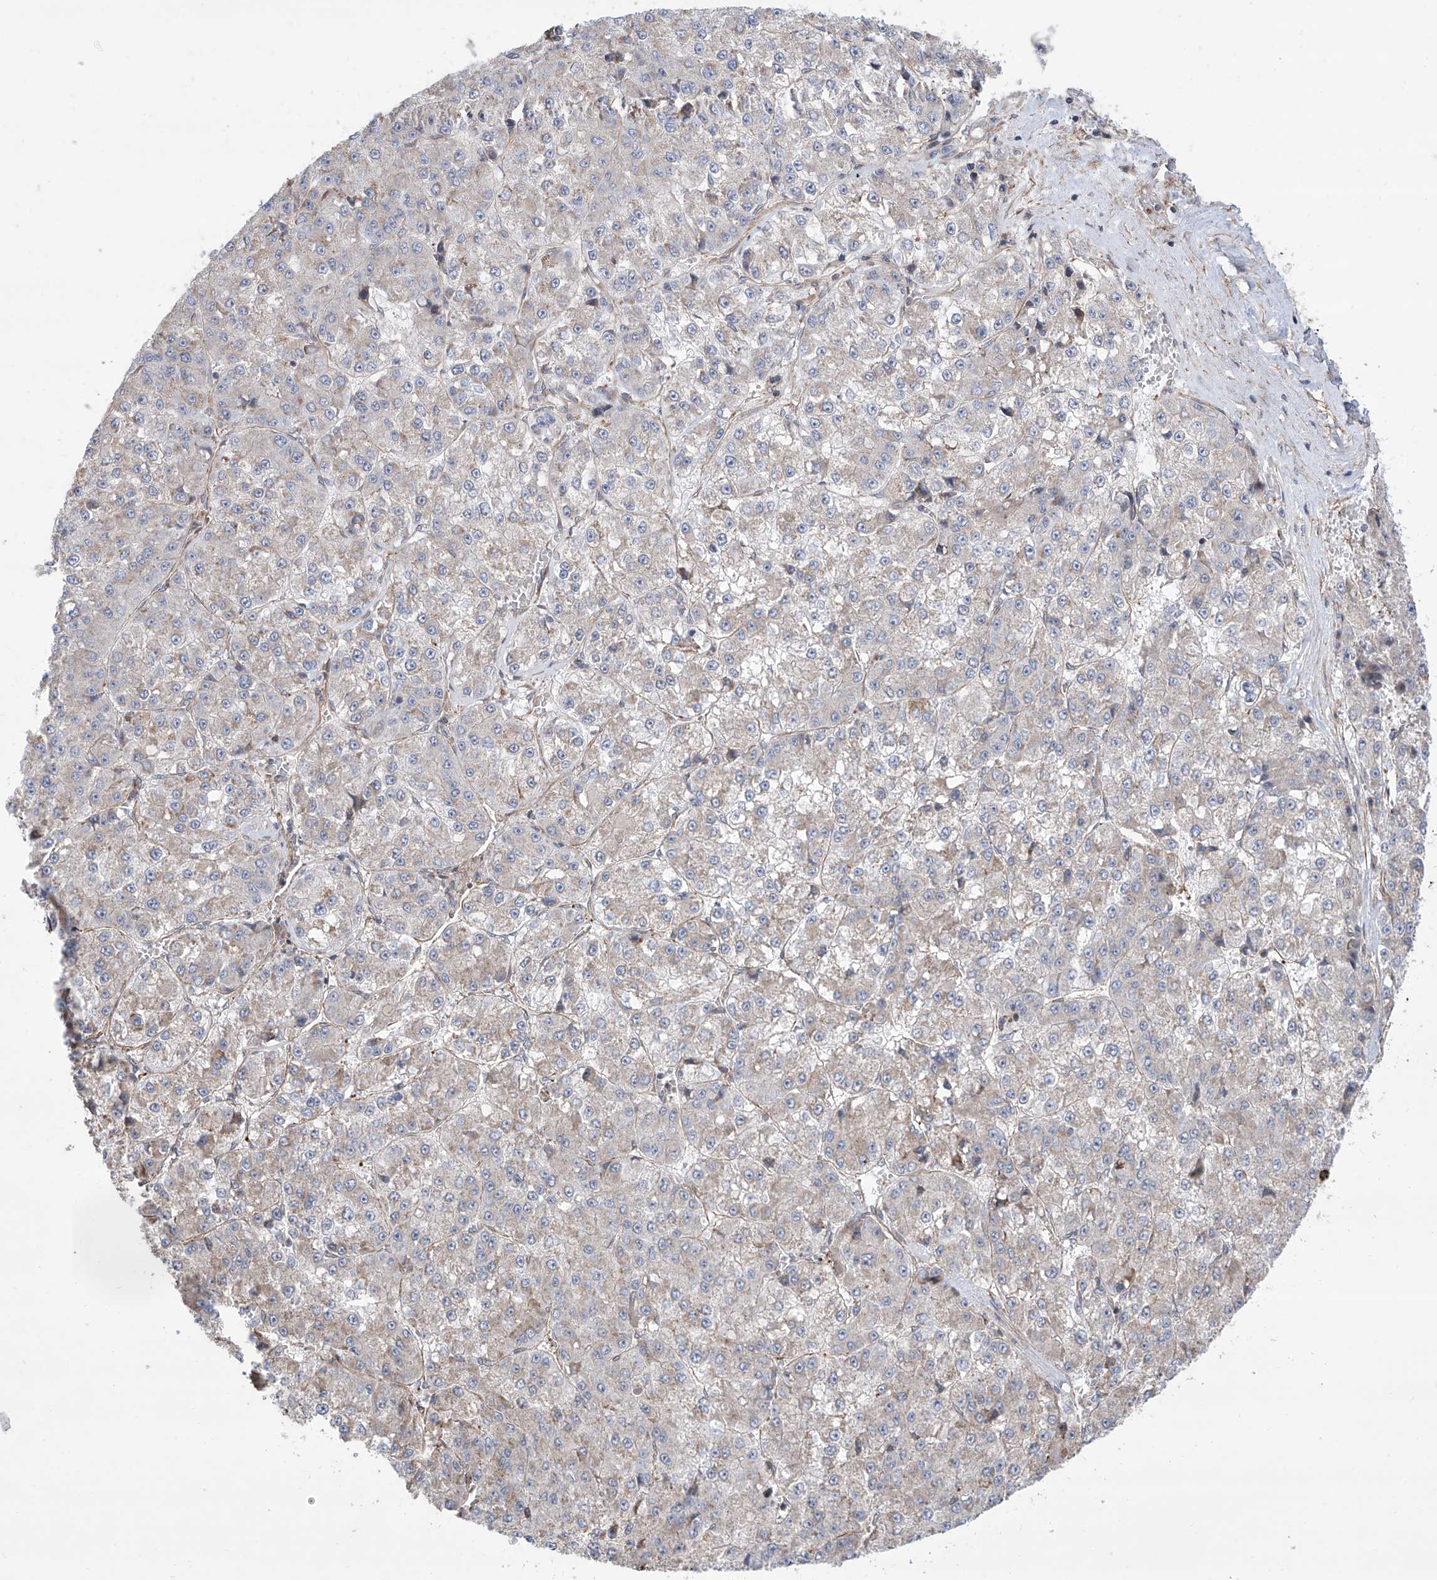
{"staining": {"intensity": "negative", "quantity": "none", "location": "none"}, "tissue": "liver cancer", "cell_type": "Tumor cells", "image_type": "cancer", "snomed": [{"axis": "morphology", "description": "Carcinoma, Hepatocellular, NOS"}, {"axis": "topography", "description": "Liver"}], "caption": "Micrograph shows no significant protein positivity in tumor cells of liver hepatocellular carcinoma.", "gene": "APAF1", "patient": {"sex": "female", "age": 73}}